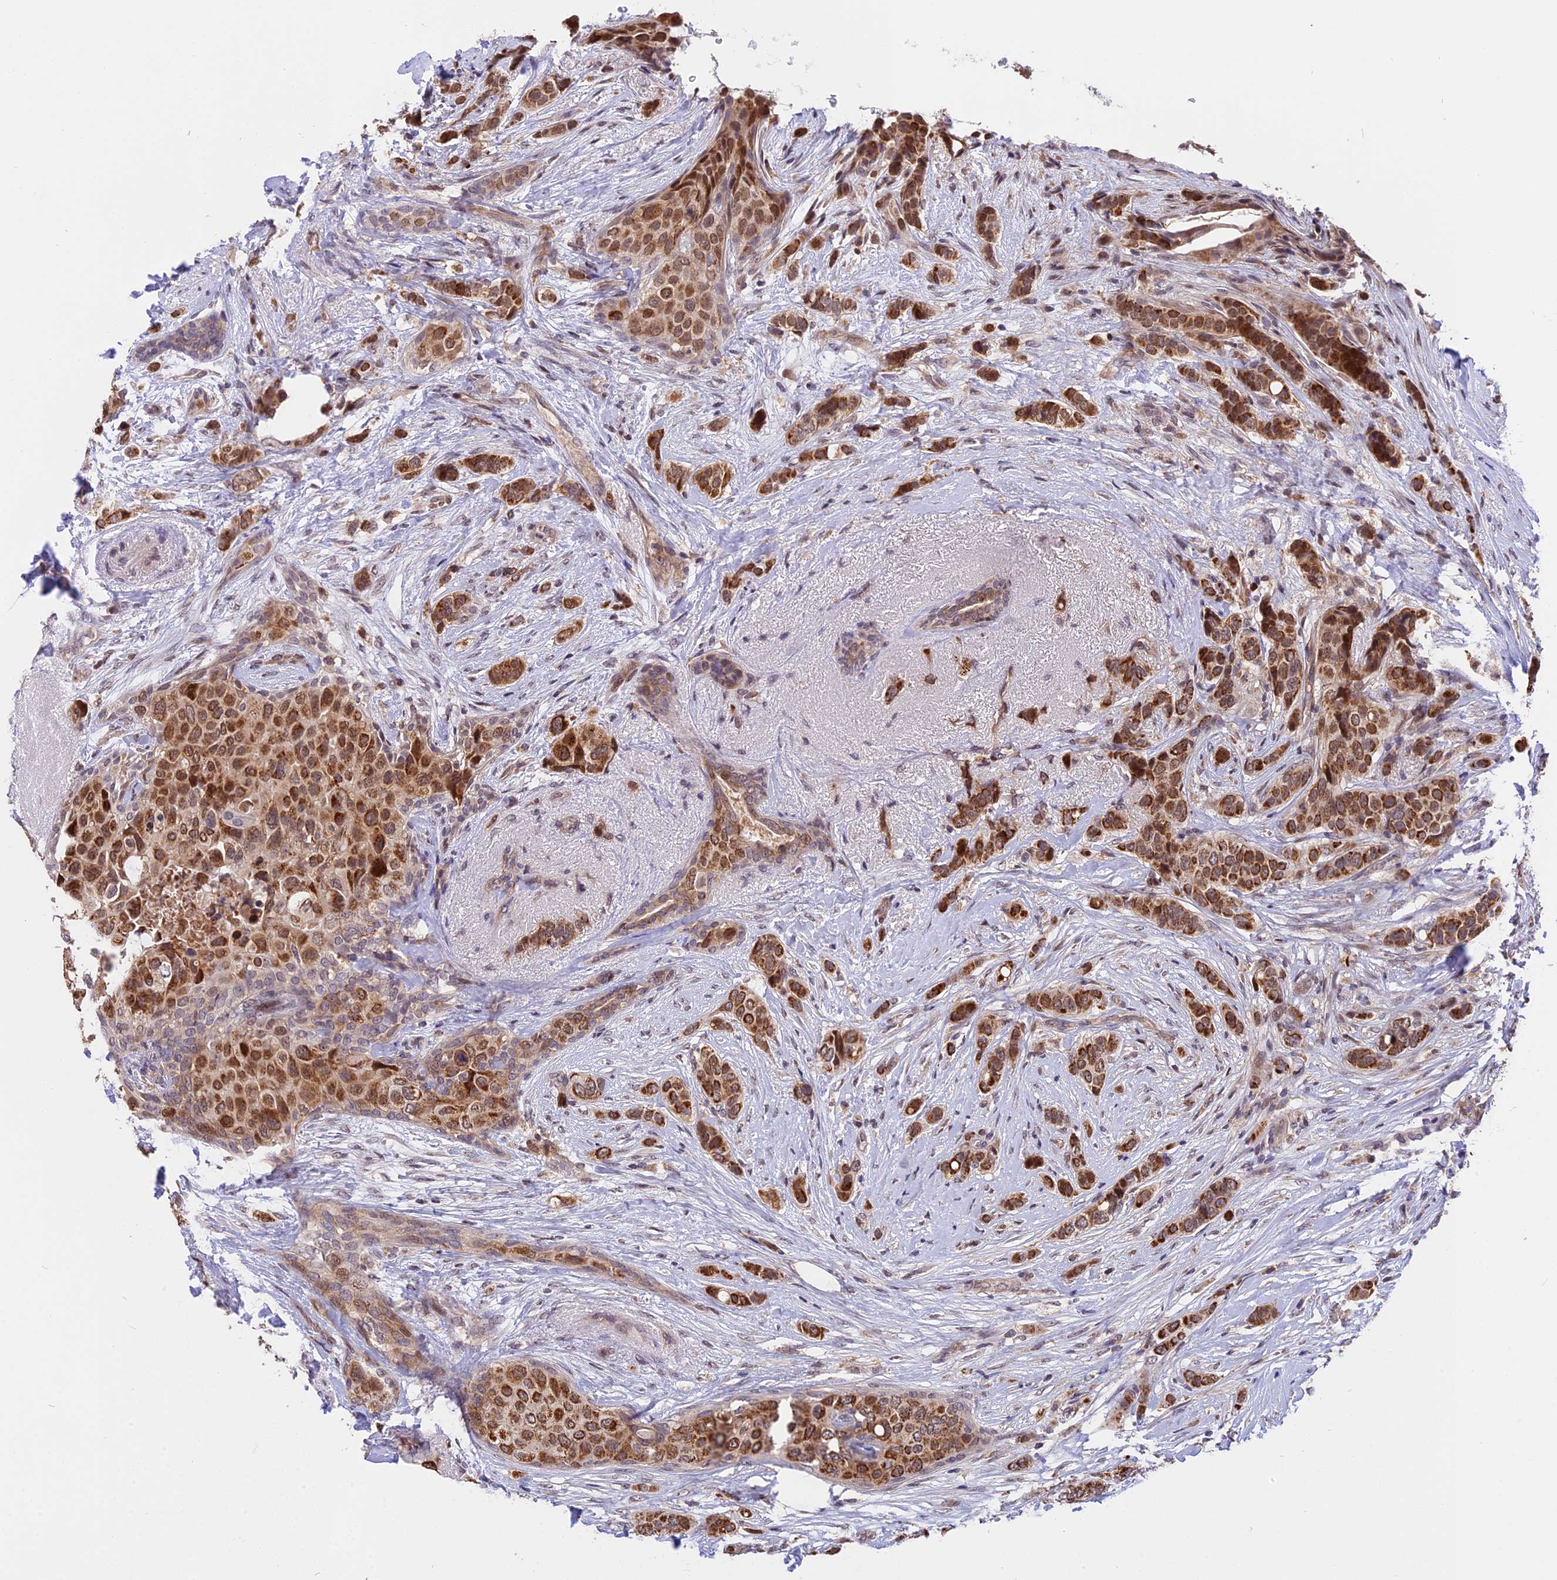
{"staining": {"intensity": "strong", "quantity": ">75%", "location": "cytoplasmic/membranous"}, "tissue": "breast cancer", "cell_type": "Tumor cells", "image_type": "cancer", "snomed": [{"axis": "morphology", "description": "Lobular carcinoma"}, {"axis": "topography", "description": "Breast"}], "caption": "An IHC photomicrograph of tumor tissue is shown. Protein staining in brown highlights strong cytoplasmic/membranous positivity in breast cancer (lobular carcinoma) within tumor cells.", "gene": "RERGL", "patient": {"sex": "female", "age": 51}}